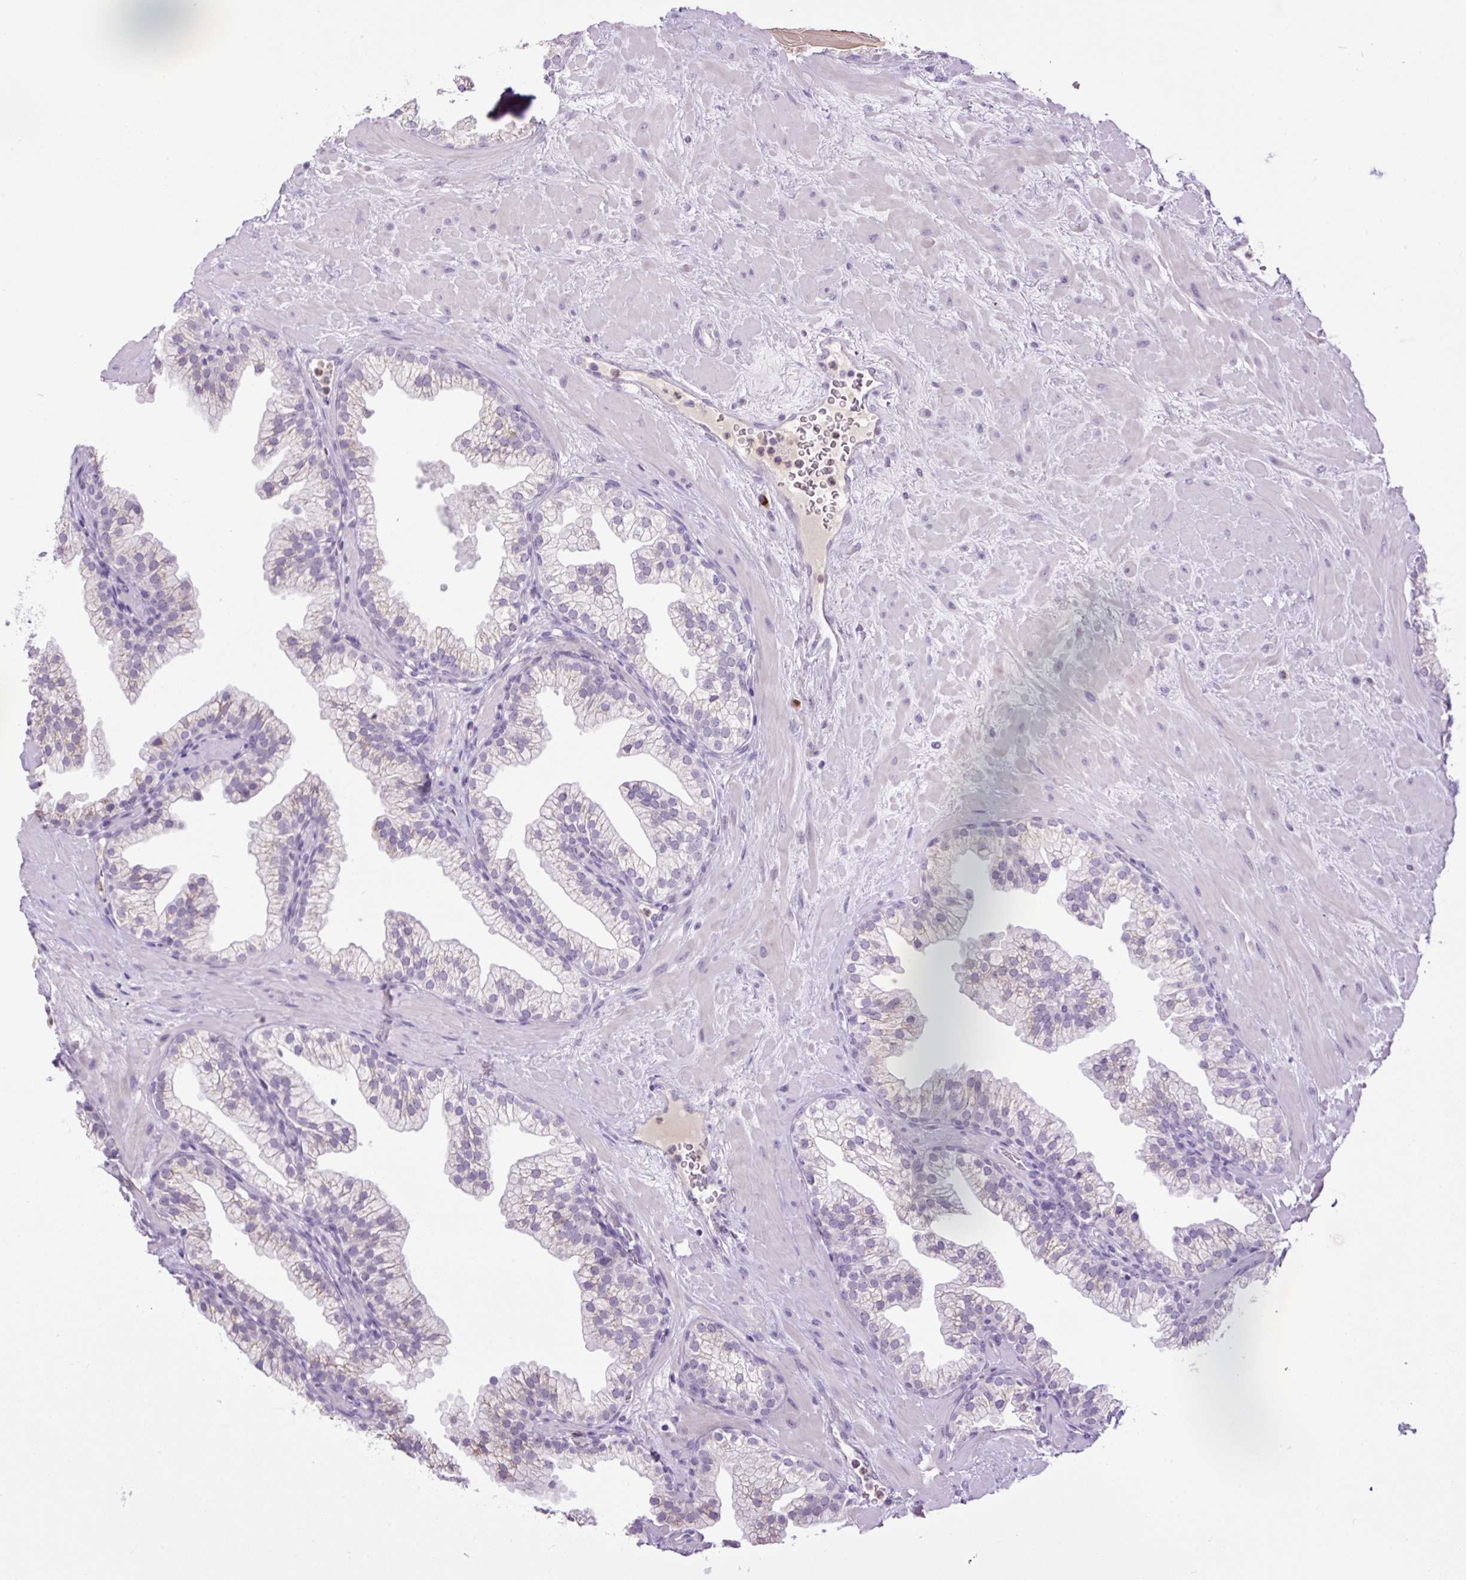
{"staining": {"intensity": "negative", "quantity": "none", "location": "none"}, "tissue": "prostate", "cell_type": "Glandular cells", "image_type": "normal", "snomed": [{"axis": "morphology", "description": "Normal tissue, NOS"}, {"axis": "topography", "description": "Prostate"}, {"axis": "topography", "description": "Peripheral nerve tissue"}], "caption": "Prostate stained for a protein using immunohistochemistry shows no staining glandular cells.", "gene": "MFSD3", "patient": {"sex": "male", "age": 61}}